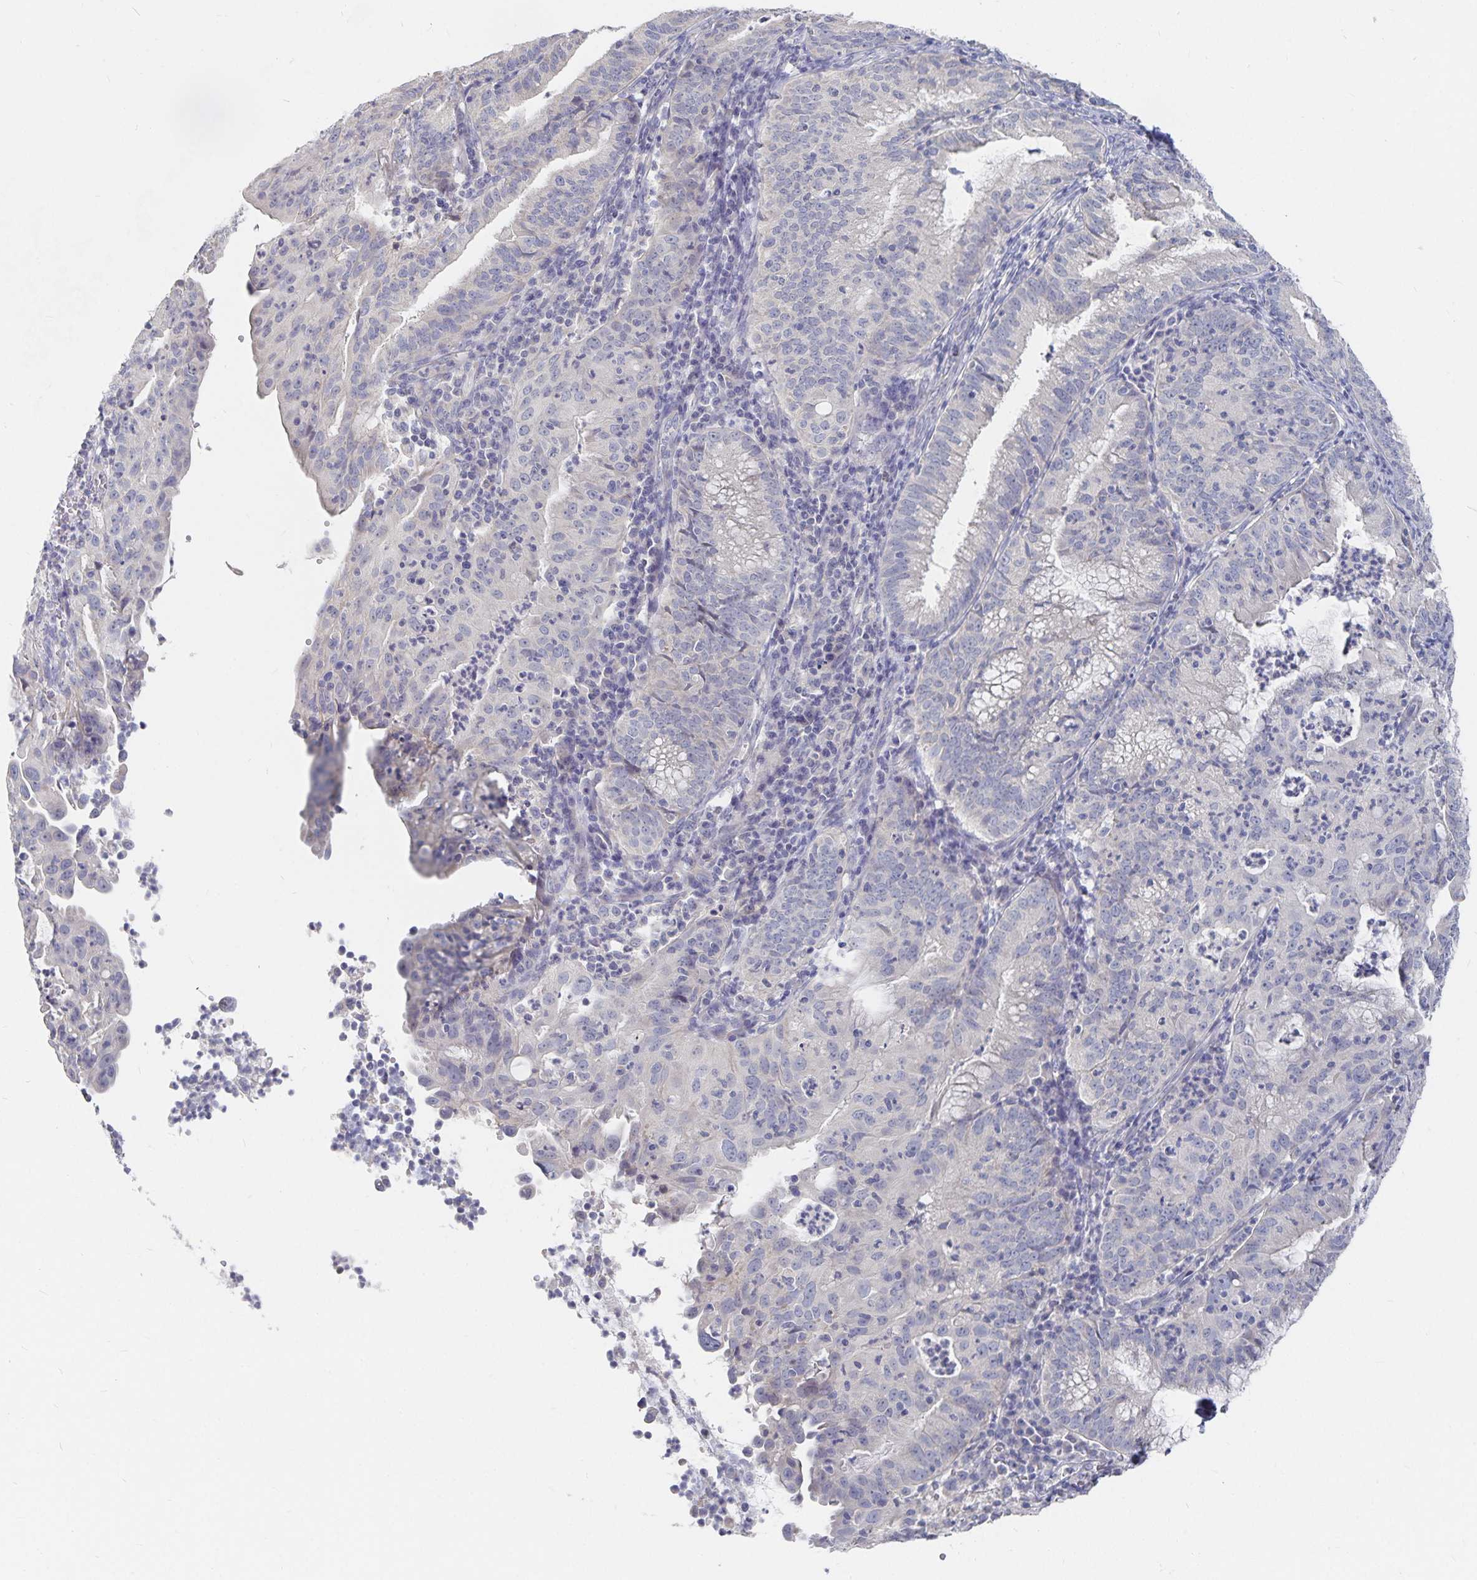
{"staining": {"intensity": "negative", "quantity": "none", "location": "none"}, "tissue": "endometrial cancer", "cell_type": "Tumor cells", "image_type": "cancer", "snomed": [{"axis": "morphology", "description": "Adenocarcinoma, NOS"}, {"axis": "topography", "description": "Endometrium"}], "caption": "IHC micrograph of endometrial cancer stained for a protein (brown), which demonstrates no staining in tumor cells. Brightfield microscopy of IHC stained with DAB (3,3'-diaminobenzidine) (brown) and hematoxylin (blue), captured at high magnification.", "gene": "DNAH9", "patient": {"sex": "female", "age": 60}}